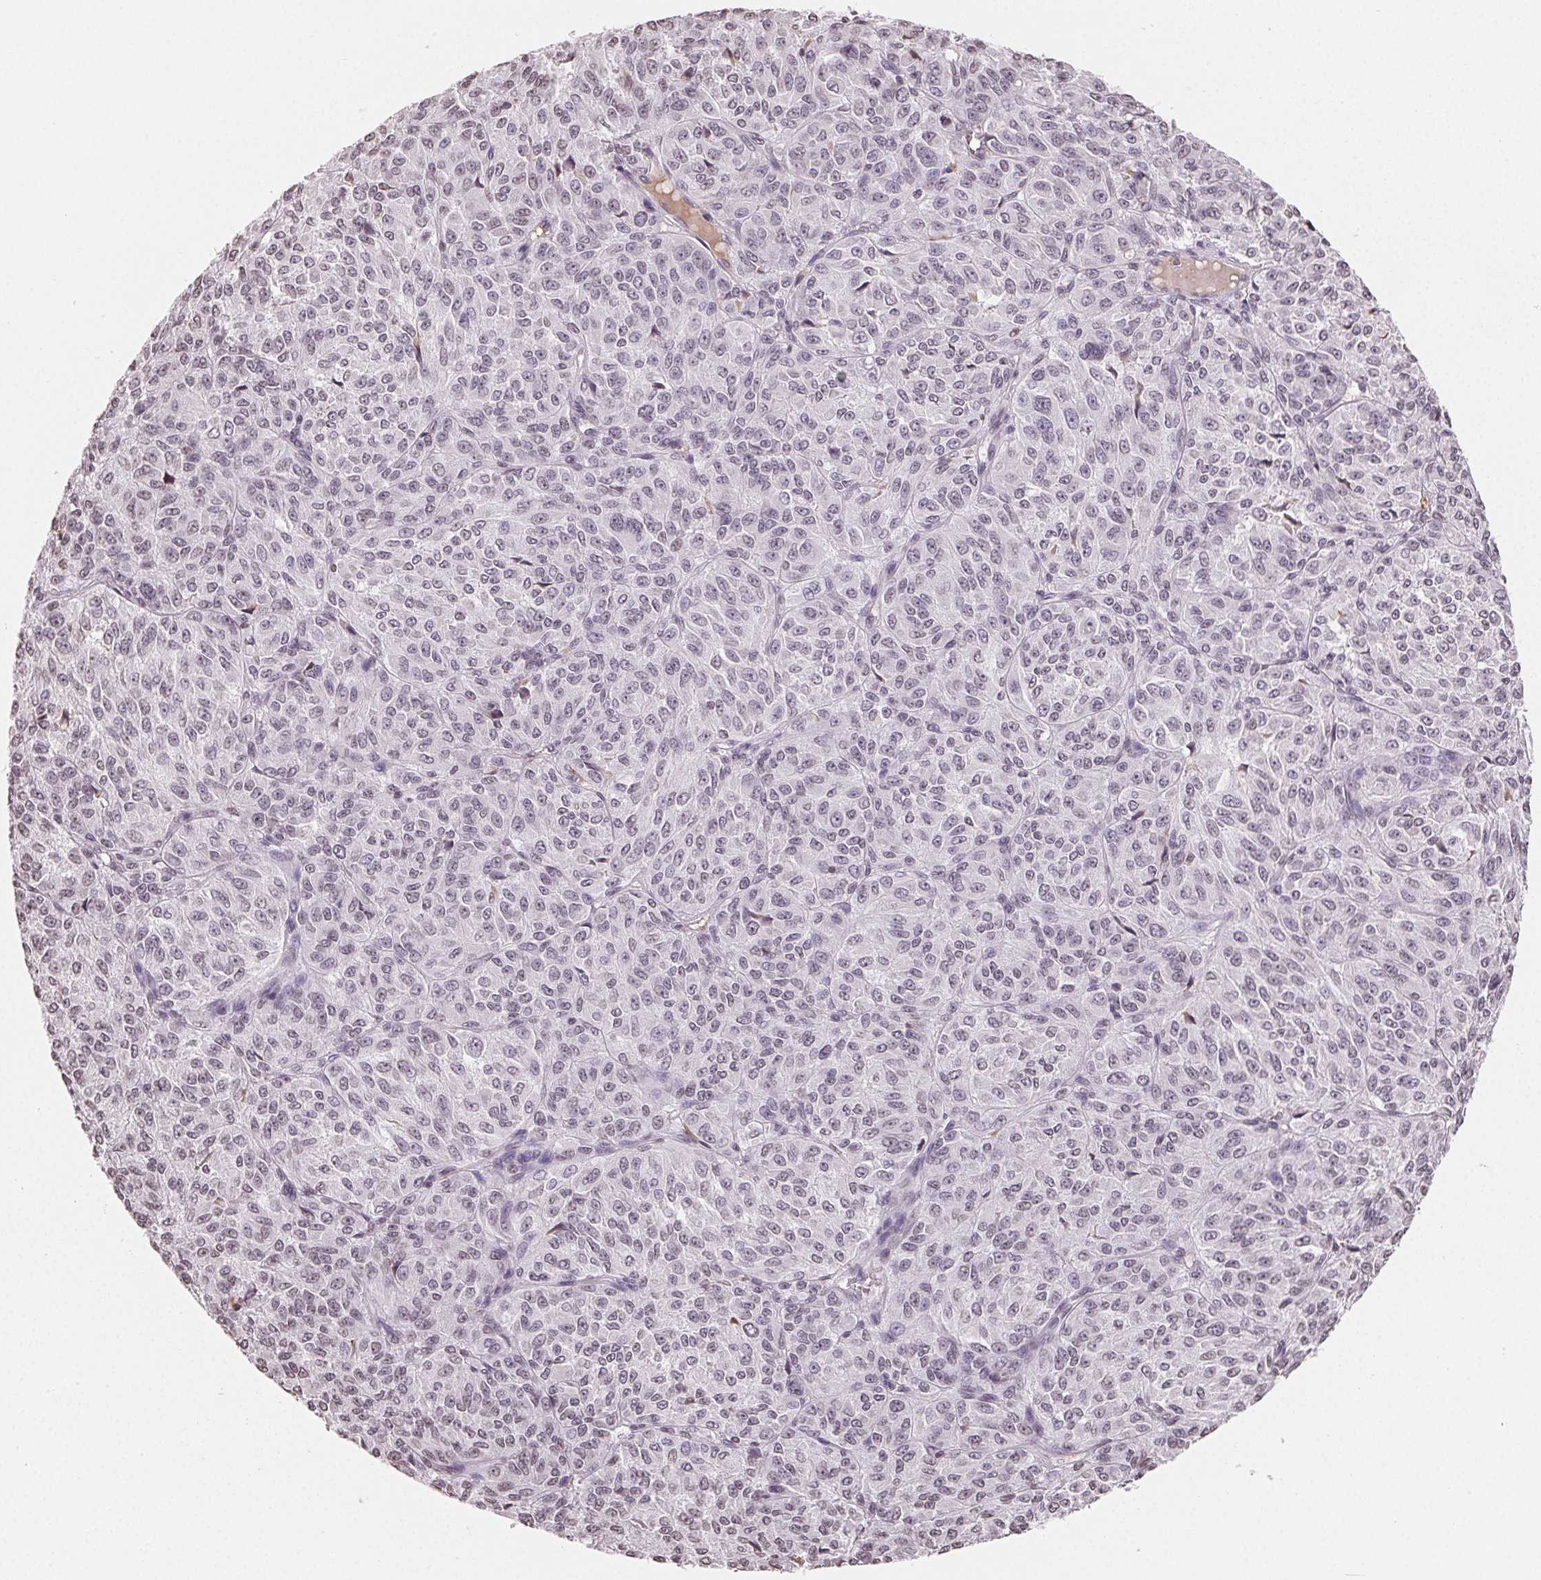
{"staining": {"intensity": "weak", "quantity": "<25%", "location": "nuclear"}, "tissue": "melanoma", "cell_type": "Tumor cells", "image_type": "cancer", "snomed": [{"axis": "morphology", "description": "Malignant melanoma, Metastatic site"}, {"axis": "topography", "description": "Brain"}], "caption": "The histopathology image displays no significant staining in tumor cells of malignant melanoma (metastatic site). Nuclei are stained in blue.", "gene": "TBP", "patient": {"sex": "female", "age": 56}}